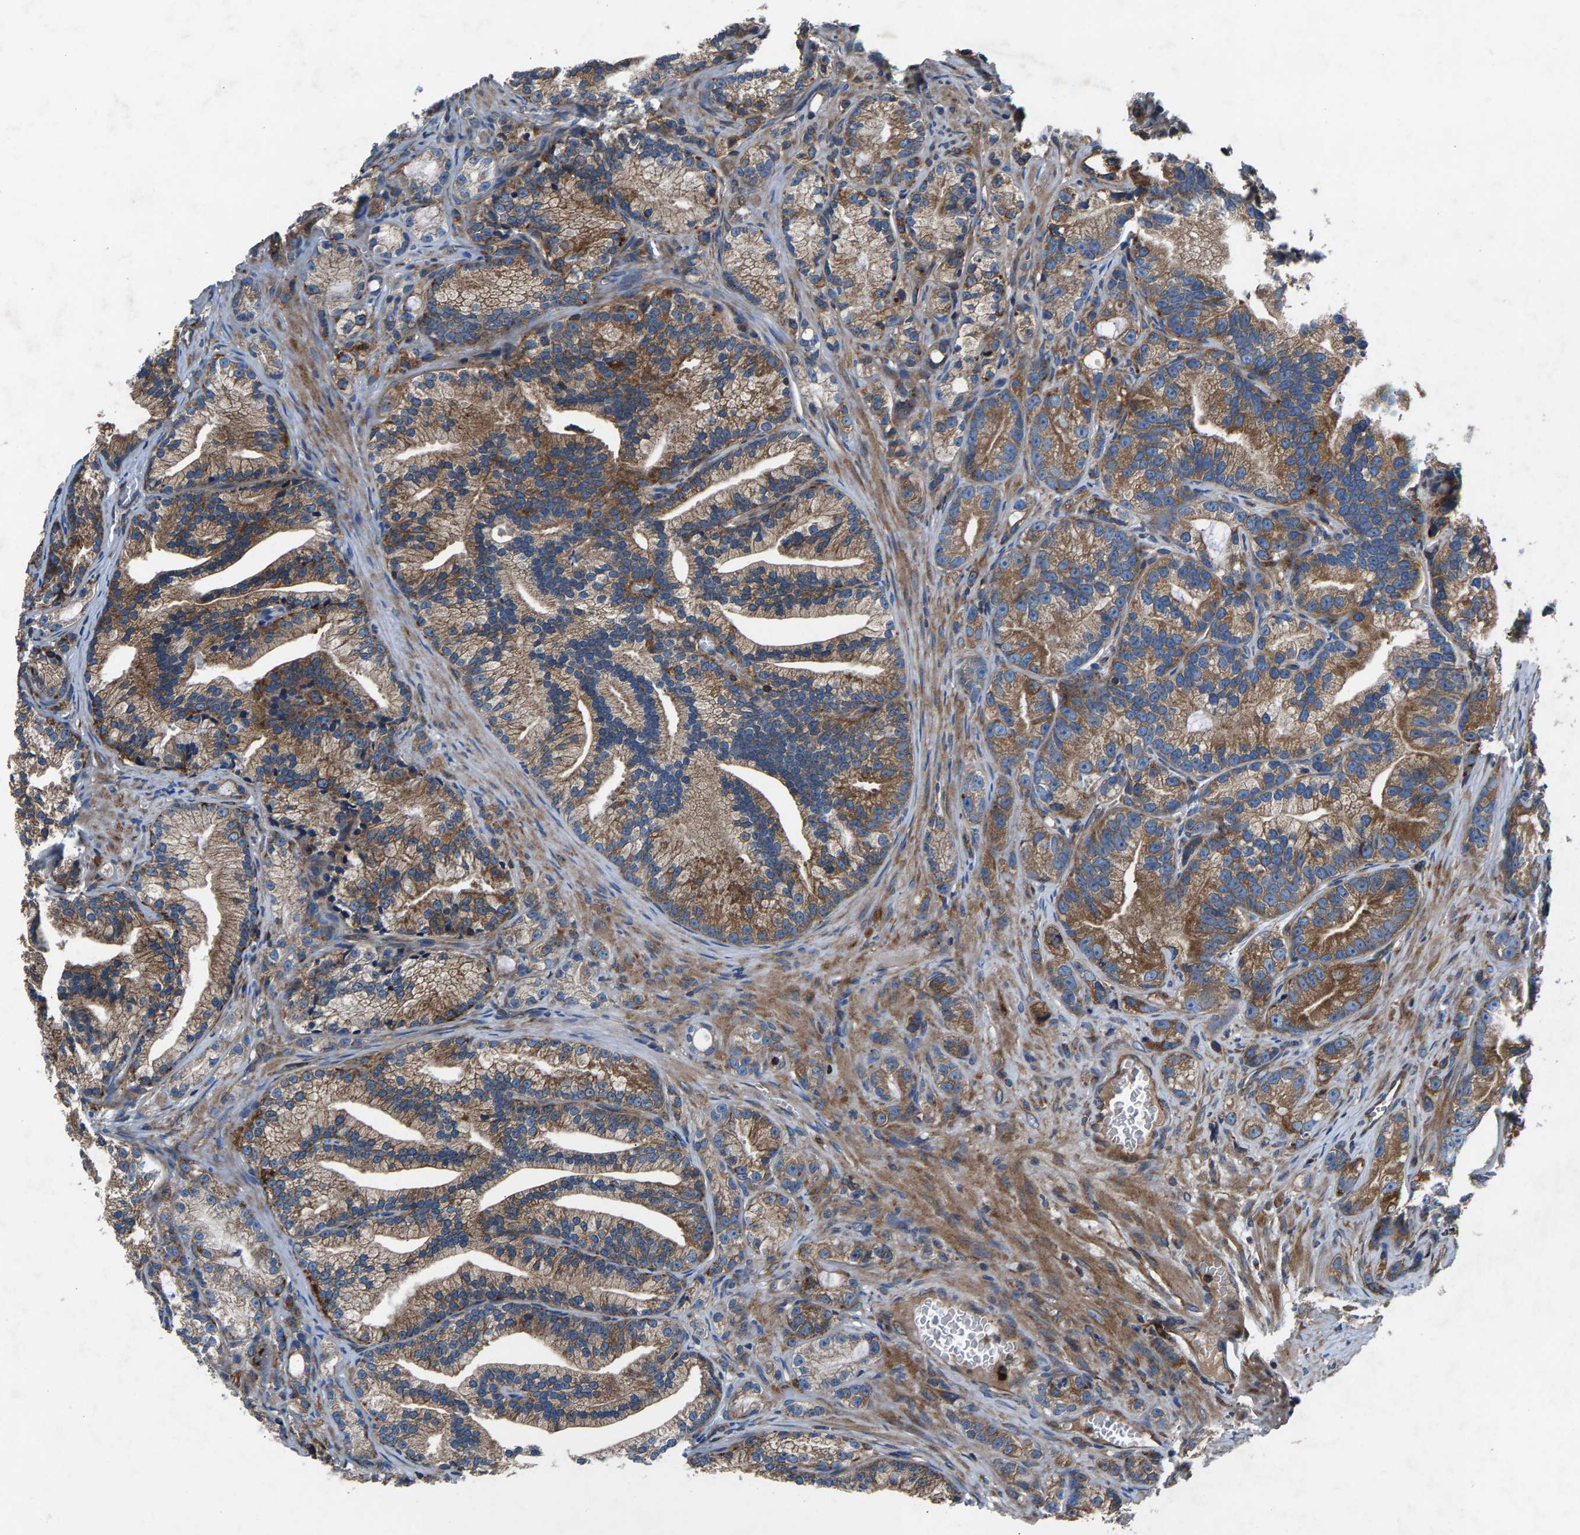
{"staining": {"intensity": "moderate", "quantity": ">75%", "location": "cytoplasmic/membranous"}, "tissue": "prostate cancer", "cell_type": "Tumor cells", "image_type": "cancer", "snomed": [{"axis": "morphology", "description": "Adenocarcinoma, Low grade"}, {"axis": "topography", "description": "Prostate"}], "caption": "Immunohistochemical staining of prostate cancer (low-grade adenocarcinoma) exhibits moderate cytoplasmic/membranous protein expression in about >75% of tumor cells.", "gene": "LPCAT1", "patient": {"sex": "male", "age": 89}}